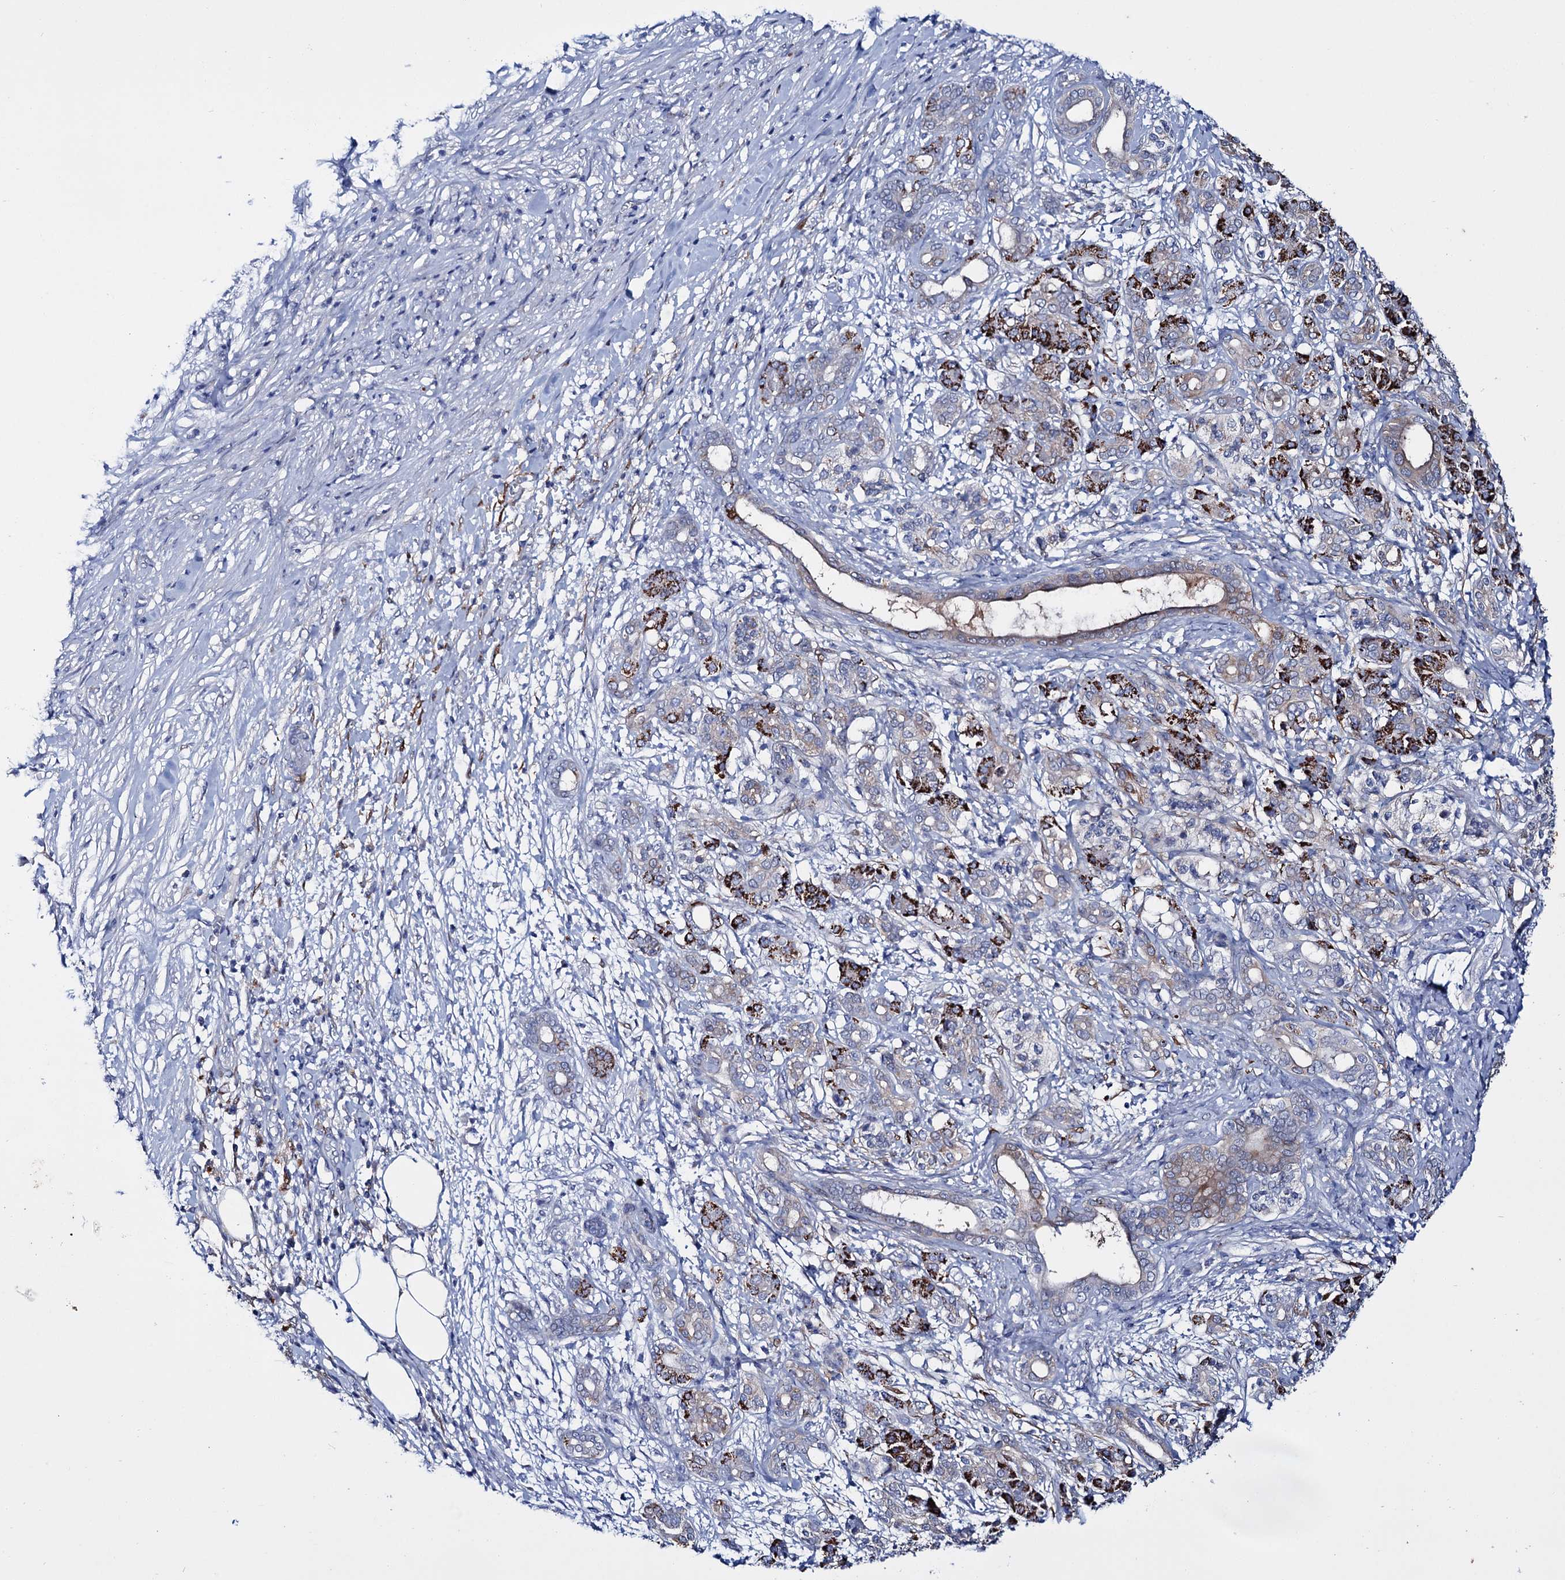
{"staining": {"intensity": "weak", "quantity": "<25%", "location": "cytoplasmic/membranous"}, "tissue": "pancreatic cancer", "cell_type": "Tumor cells", "image_type": "cancer", "snomed": [{"axis": "morphology", "description": "Adenocarcinoma, NOS"}, {"axis": "topography", "description": "Pancreas"}], "caption": "The histopathology image reveals no staining of tumor cells in pancreatic adenocarcinoma.", "gene": "LYZL4", "patient": {"sex": "female", "age": 55}}